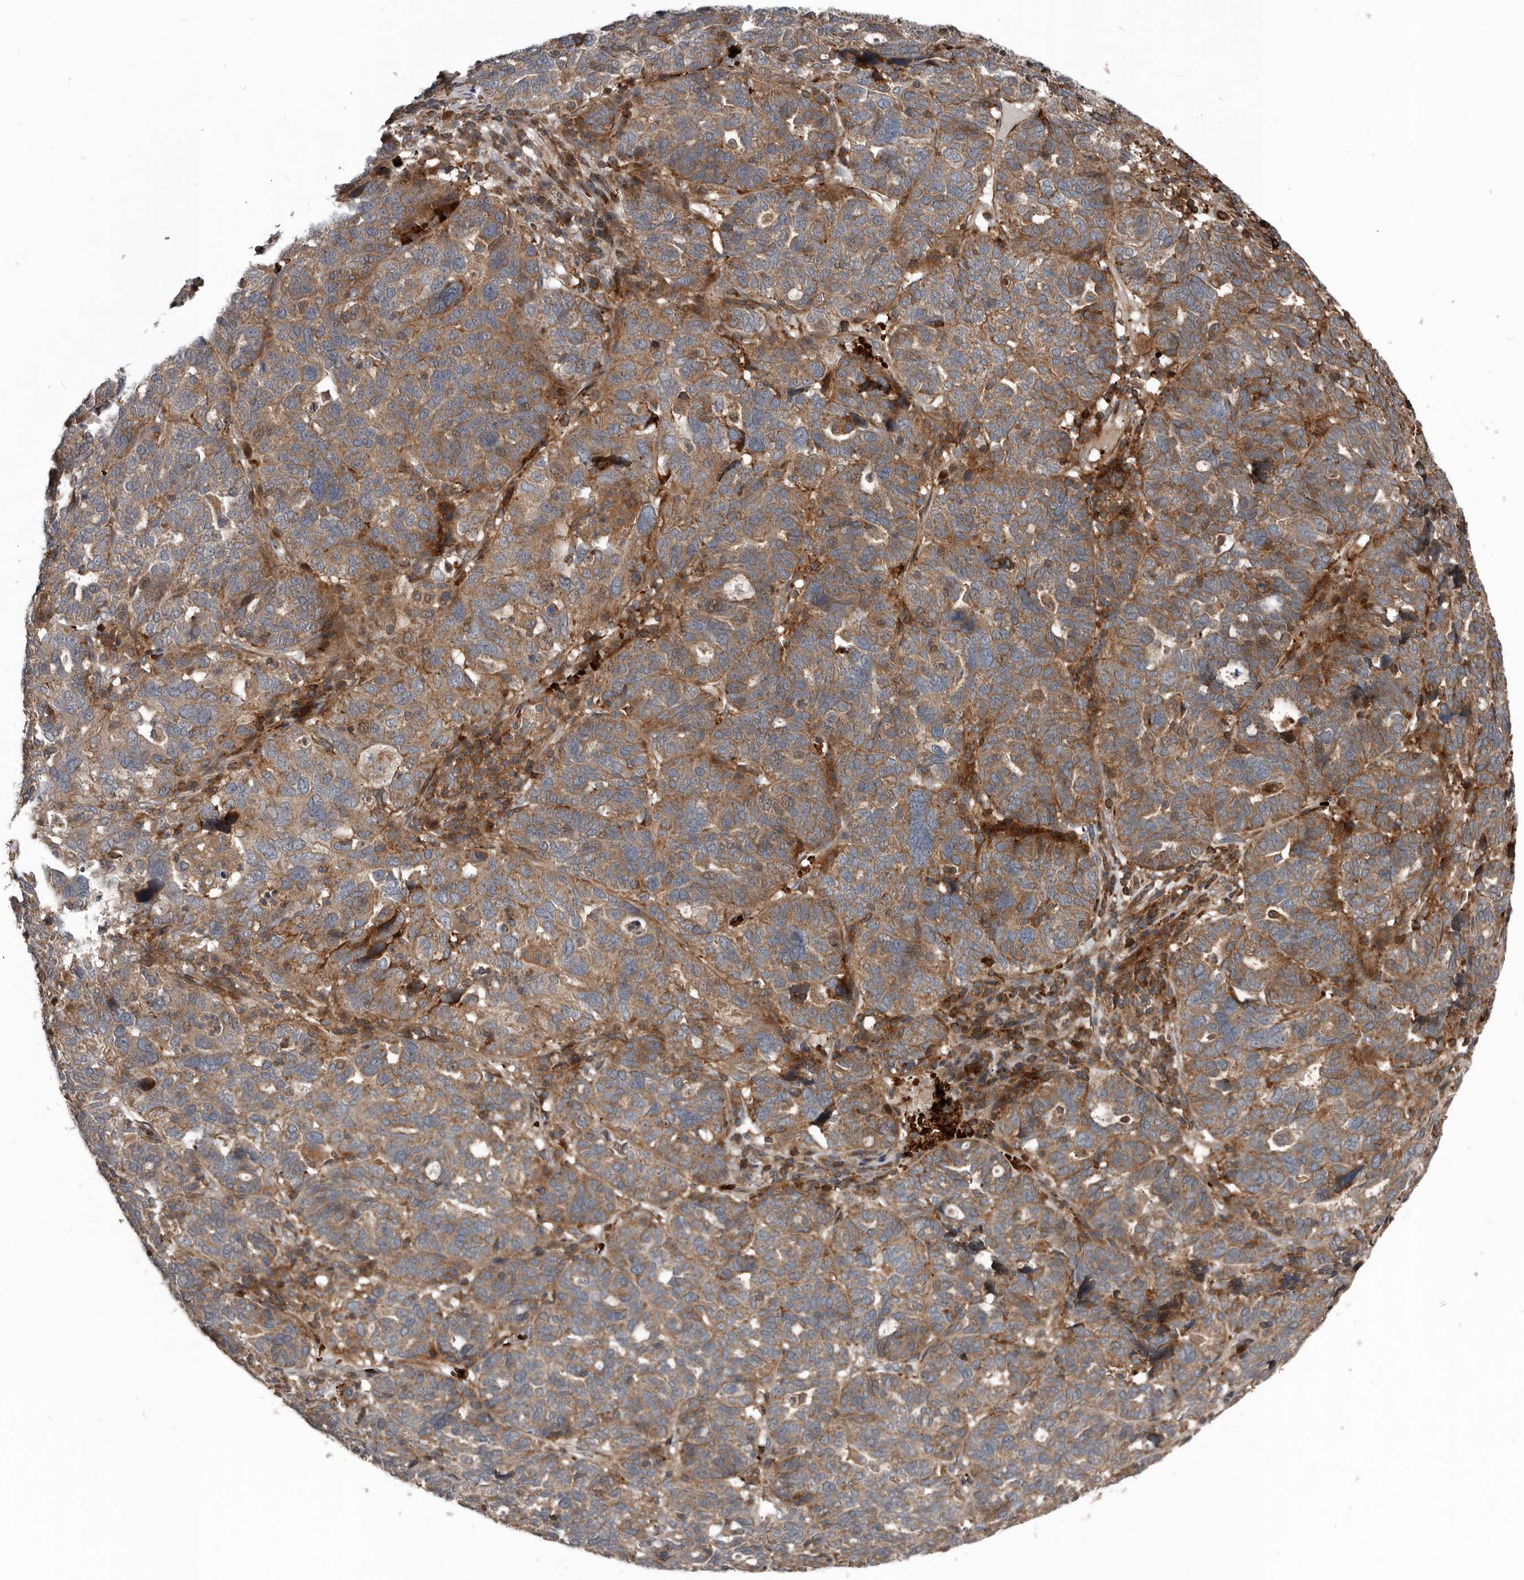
{"staining": {"intensity": "strong", "quantity": ">75%", "location": "cytoplasmic/membranous"}, "tissue": "ovarian cancer", "cell_type": "Tumor cells", "image_type": "cancer", "snomed": [{"axis": "morphology", "description": "Cystadenocarcinoma, serous, NOS"}, {"axis": "topography", "description": "Ovary"}], "caption": "Approximately >75% of tumor cells in human ovarian cancer show strong cytoplasmic/membranous protein staining as visualized by brown immunohistochemical staining.", "gene": "FBXO31", "patient": {"sex": "female", "age": 59}}